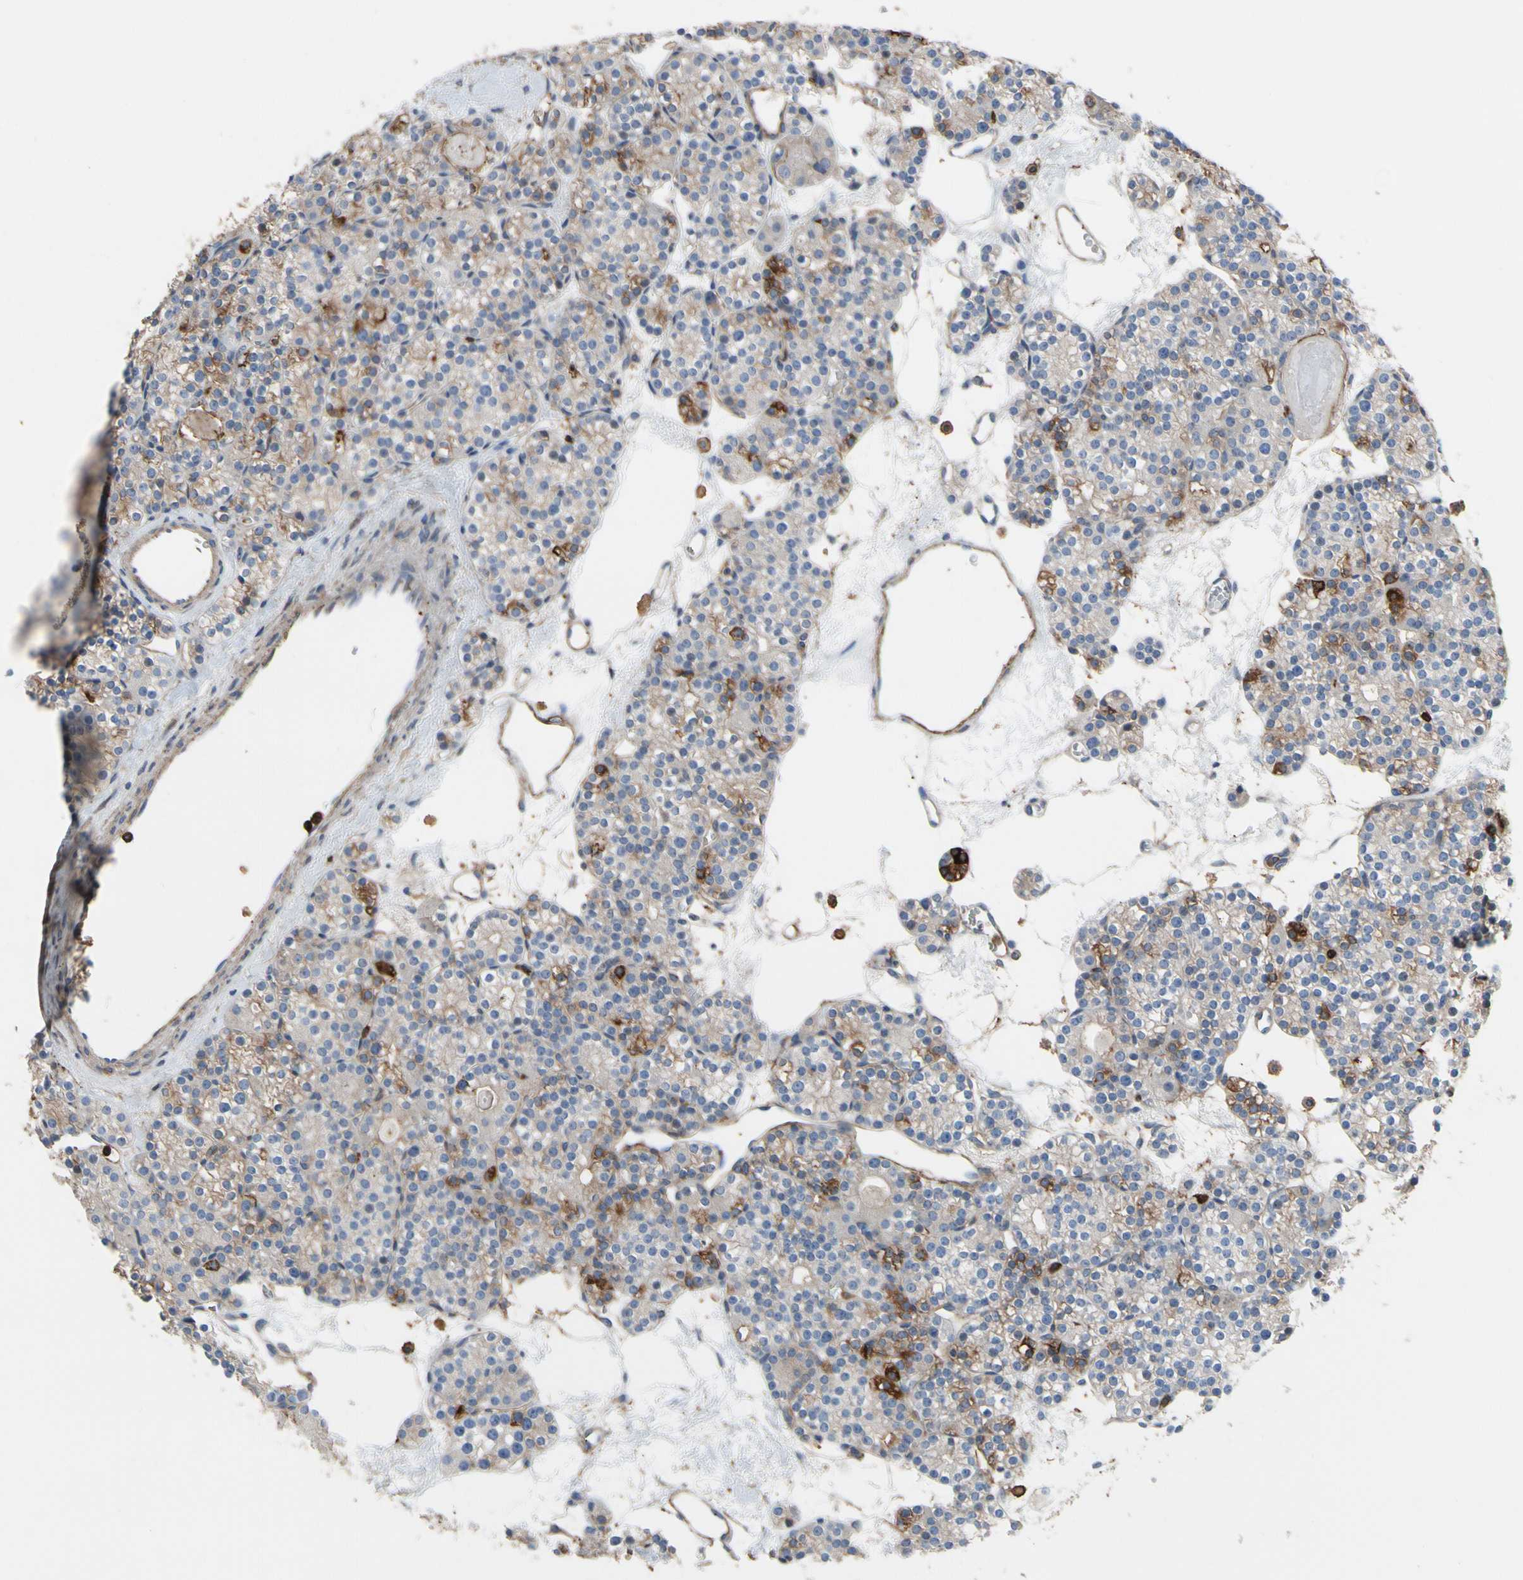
{"staining": {"intensity": "moderate", "quantity": "25%-75%", "location": "cytoplasmic/membranous"}, "tissue": "parathyroid gland", "cell_type": "Glandular cells", "image_type": "normal", "snomed": [{"axis": "morphology", "description": "Normal tissue, NOS"}, {"axis": "topography", "description": "Parathyroid gland"}], "caption": "Parathyroid gland stained with DAB (3,3'-diaminobenzidine) immunohistochemistry (IHC) shows medium levels of moderate cytoplasmic/membranous expression in approximately 25%-75% of glandular cells. The staining was performed using DAB to visualize the protein expression in brown, while the nuclei were stained in blue with hematoxylin (Magnification: 20x).", "gene": "ANXA6", "patient": {"sex": "female", "age": 64}}